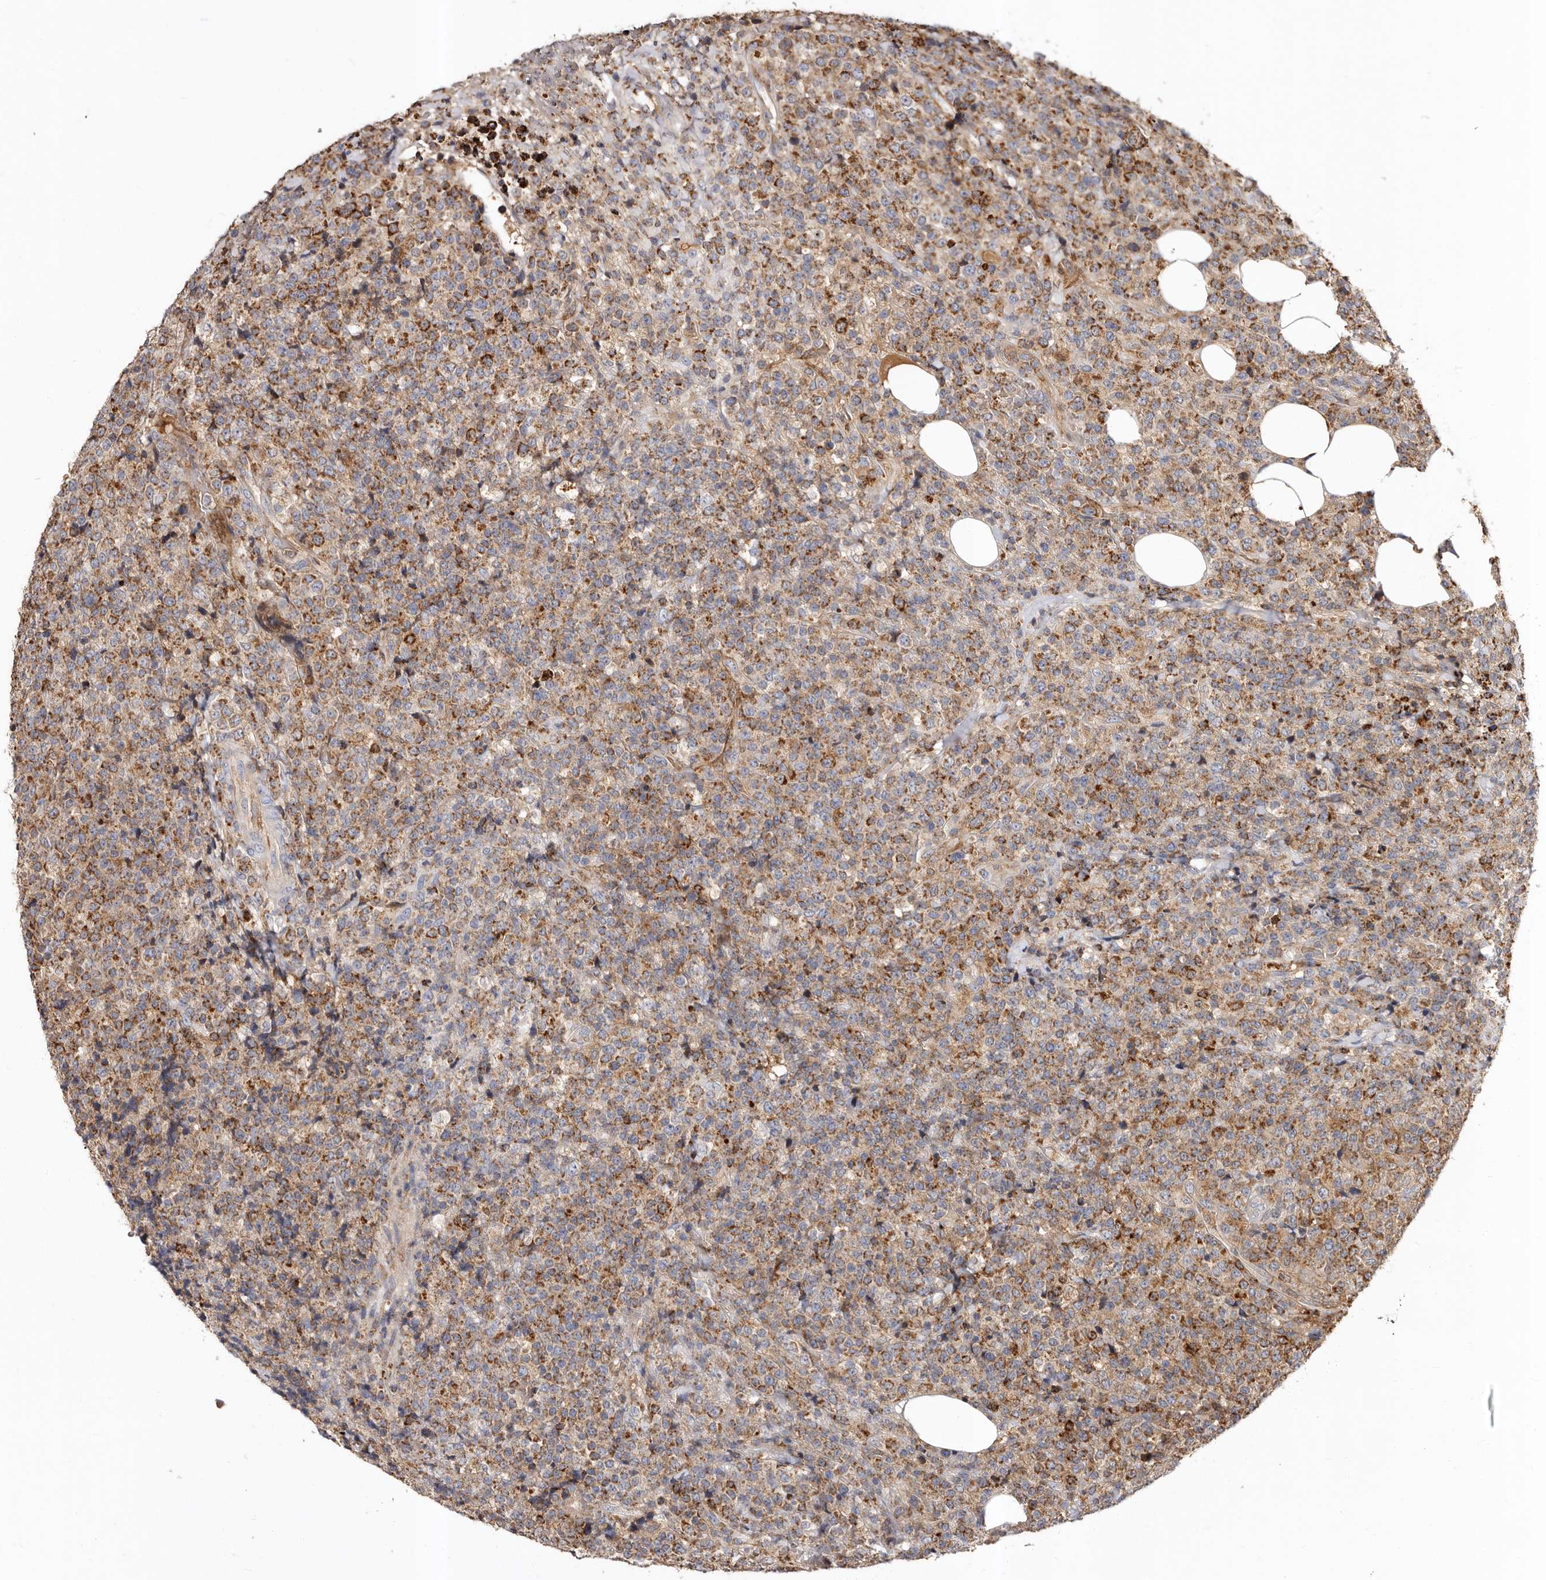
{"staining": {"intensity": "moderate", "quantity": ">75%", "location": "cytoplasmic/membranous"}, "tissue": "lymphoma", "cell_type": "Tumor cells", "image_type": "cancer", "snomed": [{"axis": "morphology", "description": "Malignant lymphoma, non-Hodgkin's type, High grade"}, {"axis": "topography", "description": "Lymph node"}], "caption": "Immunohistochemical staining of high-grade malignant lymphoma, non-Hodgkin's type reveals medium levels of moderate cytoplasmic/membranous expression in about >75% of tumor cells.", "gene": "BAX", "patient": {"sex": "male", "age": 13}}